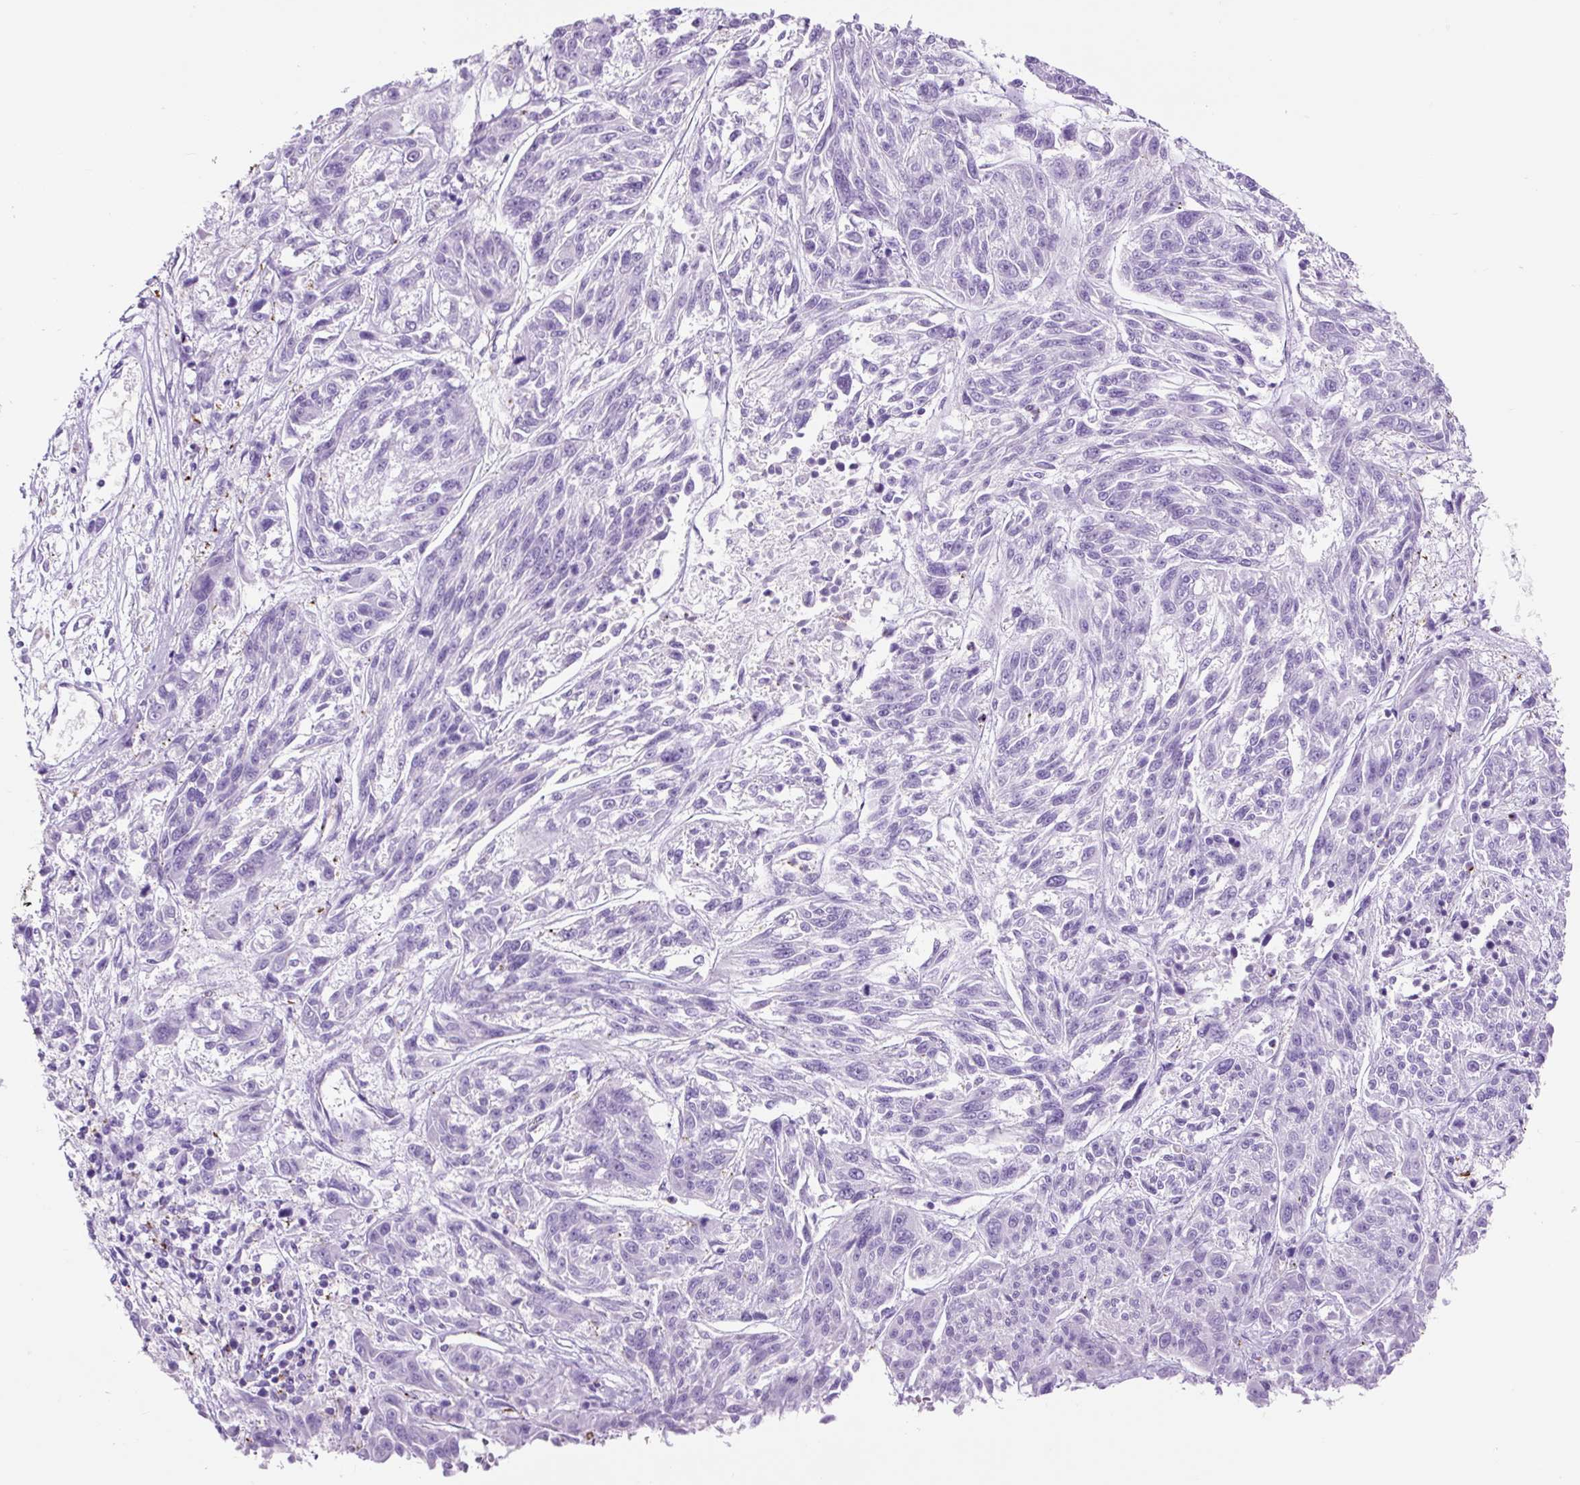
{"staining": {"intensity": "negative", "quantity": "none", "location": "none"}, "tissue": "melanoma", "cell_type": "Tumor cells", "image_type": "cancer", "snomed": [{"axis": "morphology", "description": "Malignant melanoma, NOS"}, {"axis": "topography", "description": "Skin"}], "caption": "Human malignant melanoma stained for a protein using immunohistochemistry (IHC) displays no staining in tumor cells.", "gene": "OR10A7", "patient": {"sex": "male", "age": 53}}